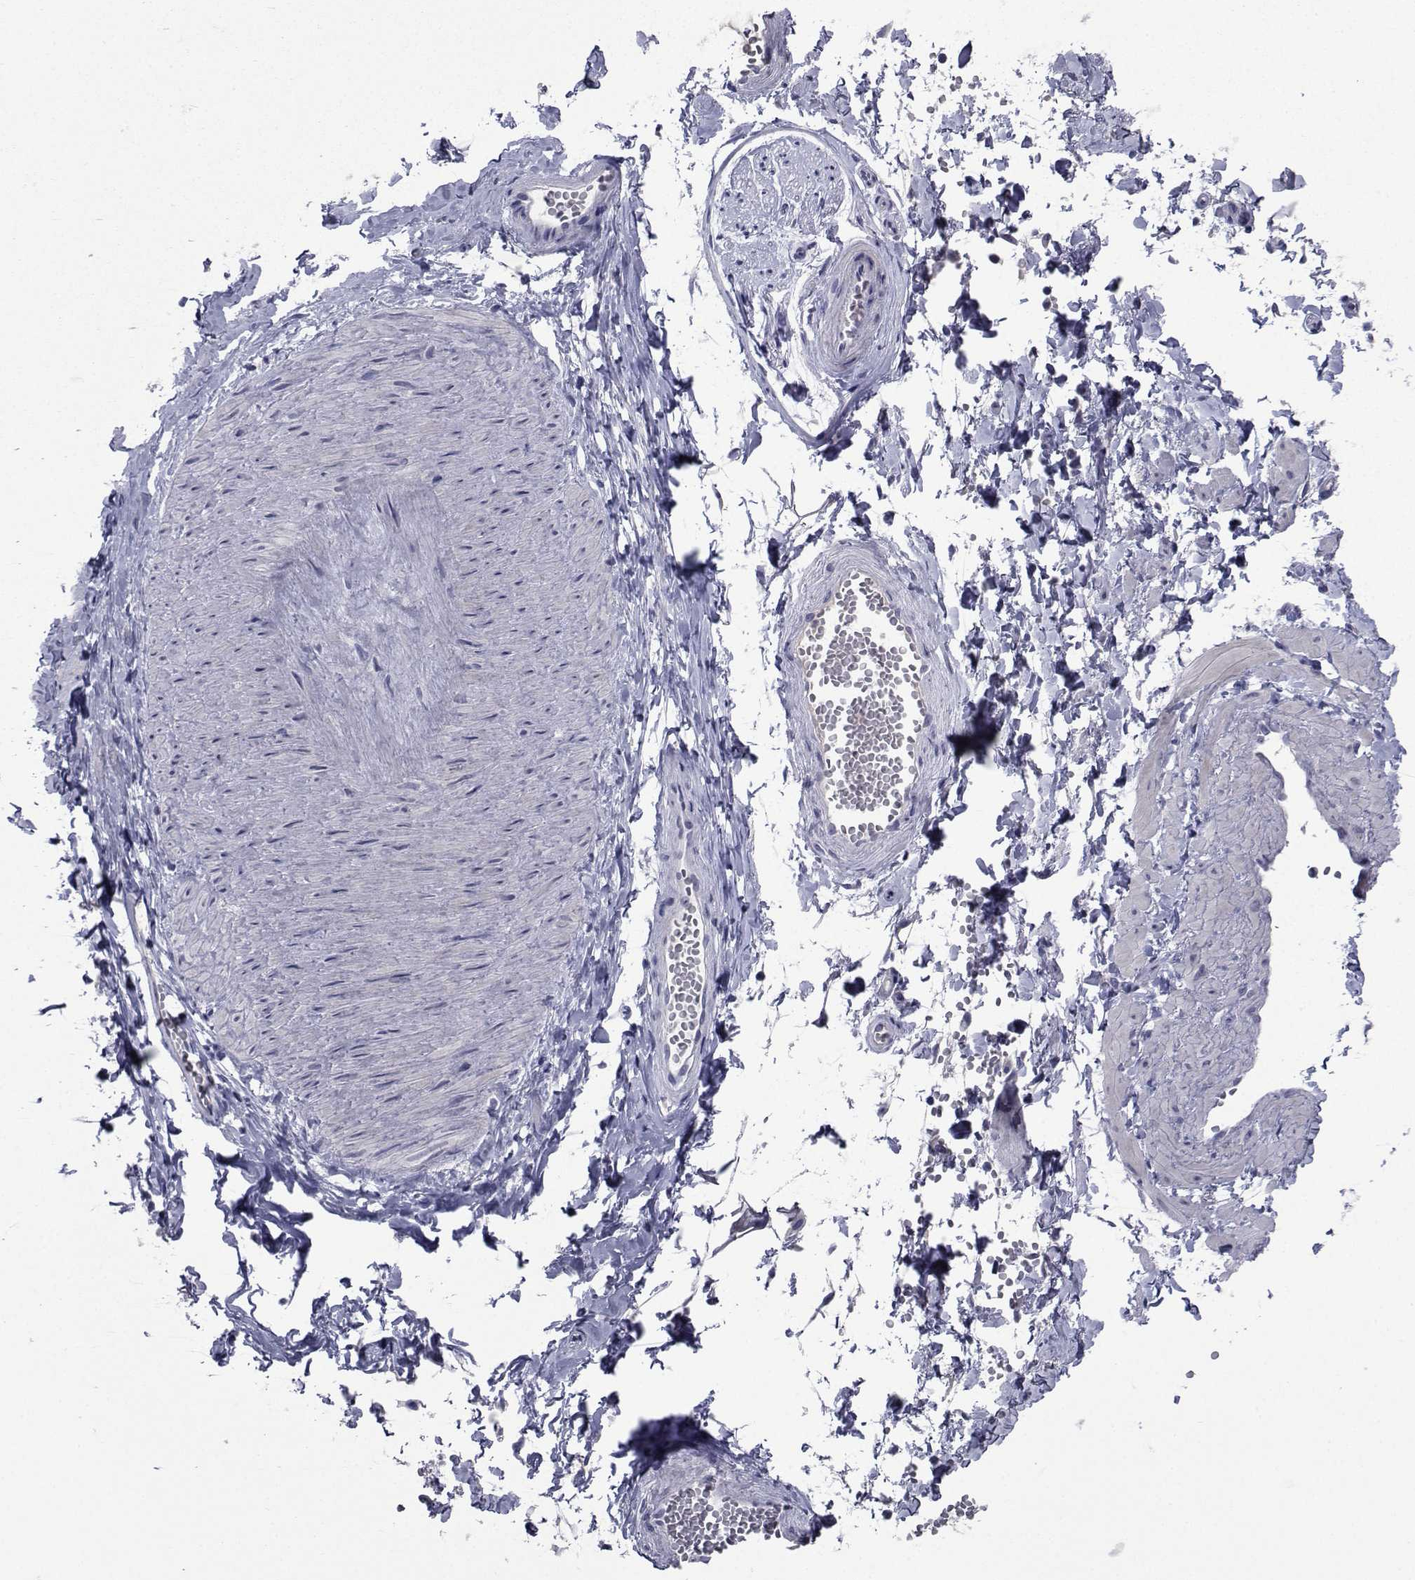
{"staining": {"intensity": "negative", "quantity": "none", "location": "none"}, "tissue": "adipose tissue", "cell_type": "Adipocytes", "image_type": "normal", "snomed": [{"axis": "morphology", "description": "Normal tissue, NOS"}, {"axis": "topography", "description": "Smooth muscle"}, {"axis": "topography", "description": "Peripheral nerve tissue"}], "caption": "Histopathology image shows no protein expression in adipocytes of normal adipose tissue.", "gene": "SEMA5B", "patient": {"sex": "male", "age": 22}}